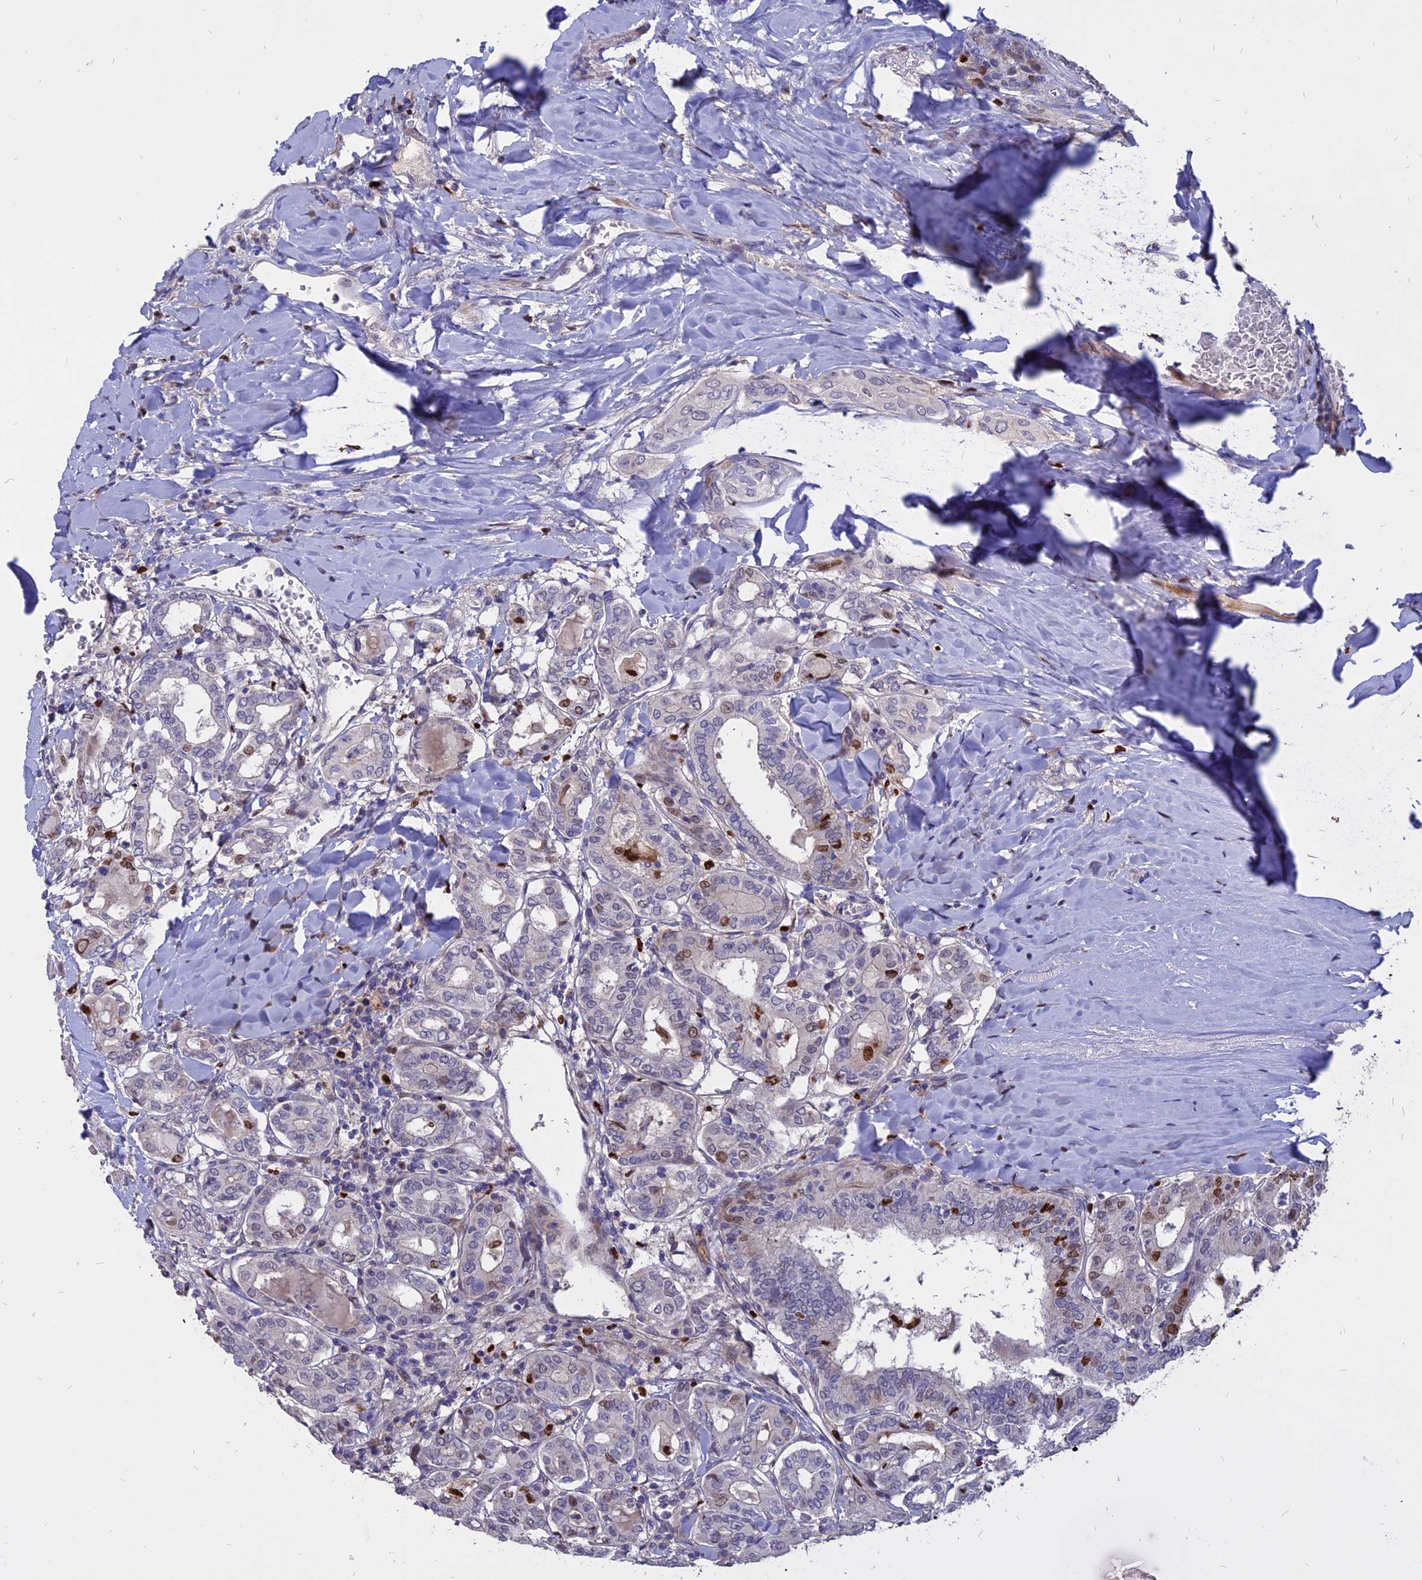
{"staining": {"intensity": "moderate", "quantity": "<25%", "location": "nuclear"}, "tissue": "thyroid cancer", "cell_type": "Tumor cells", "image_type": "cancer", "snomed": [{"axis": "morphology", "description": "Papillary adenocarcinoma, NOS"}, {"axis": "topography", "description": "Thyroid gland"}], "caption": "There is low levels of moderate nuclear expression in tumor cells of thyroid papillary adenocarcinoma, as demonstrated by immunohistochemical staining (brown color).", "gene": "TMEM263", "patient": {"sex": "female", "age": 72}}